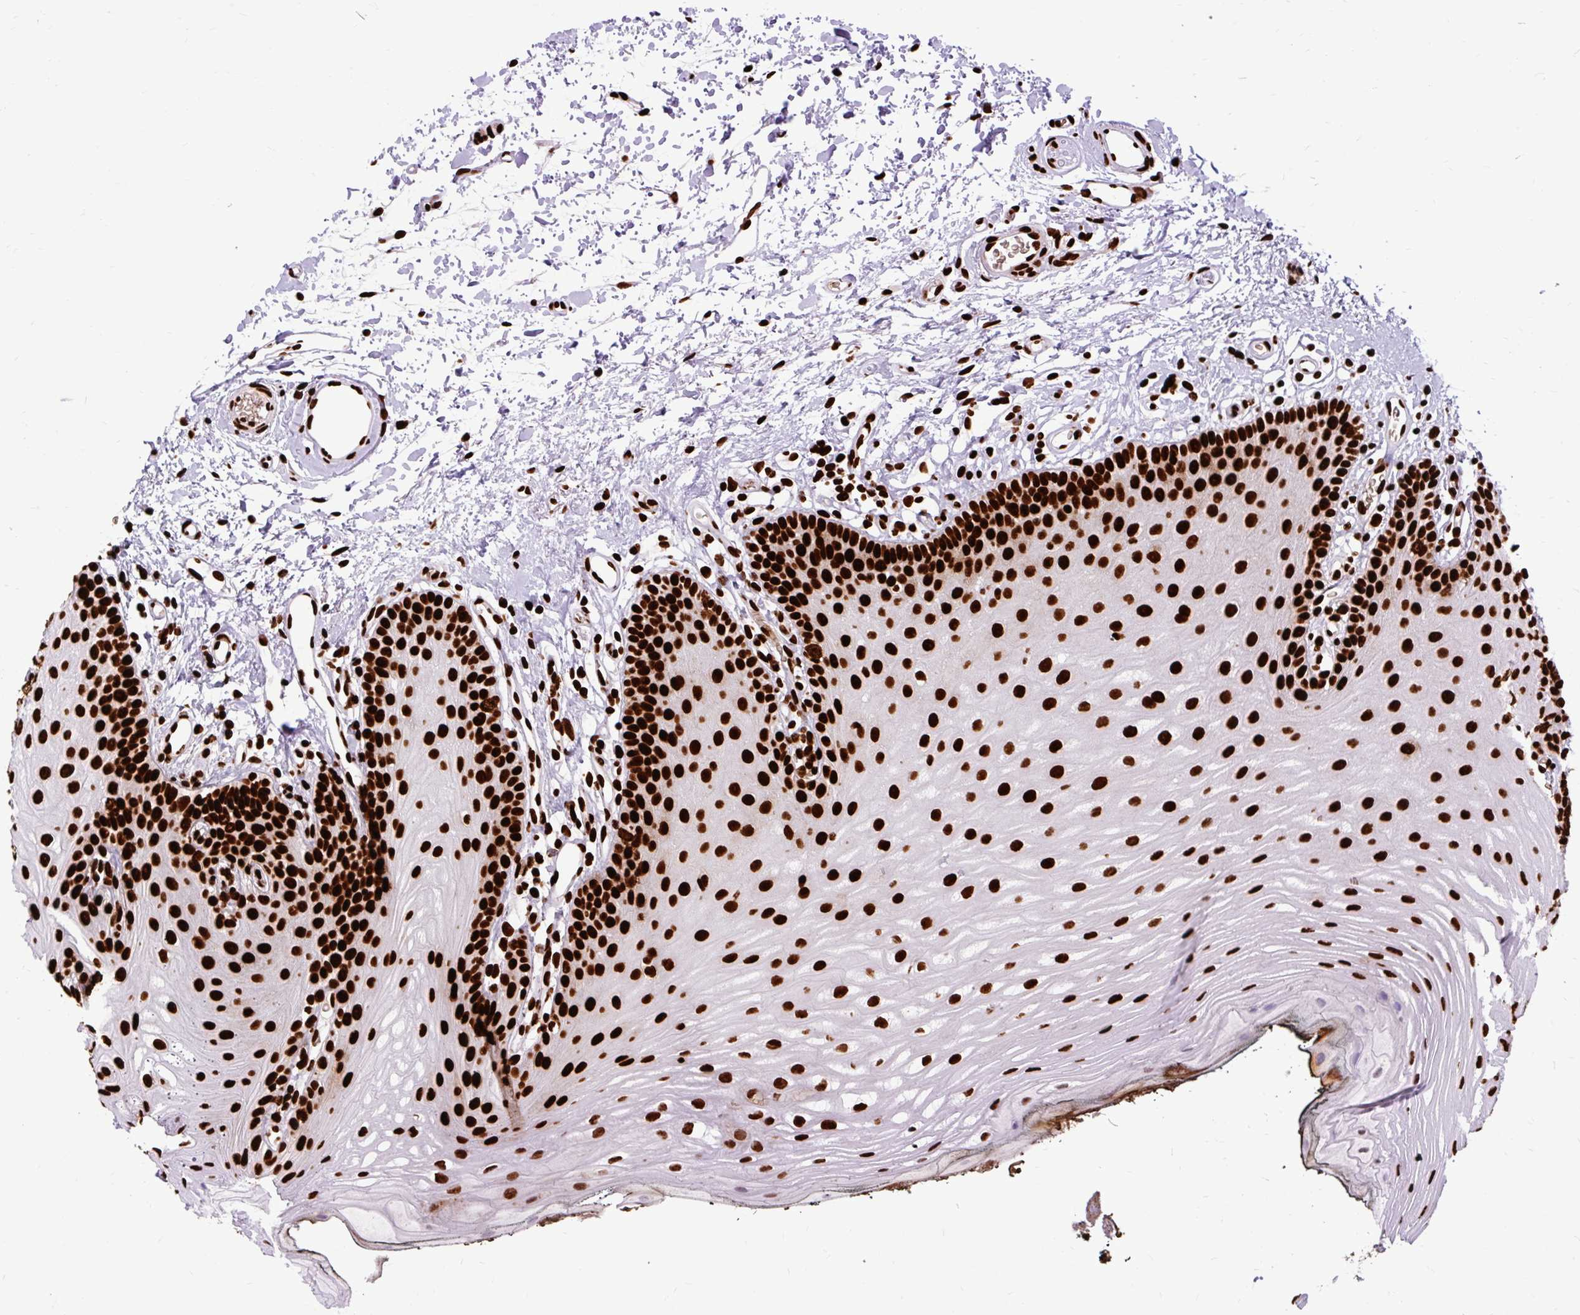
{"staining": {"intensity": "strong", "quantity": ">75%", "location": "nuclear"}, "tissue": "oral mucosa", "cell_type": "Squamous epithelial cells", "image_type": "normal", "snomed": [{"axis": "morphology", "description": "Normal tissue, NOS"}, {"axis": "morphology", "description": "Squamous cell carcinoma, NOS"}, {"axis": "topography", "description": "Oral tissue"}, {"axis": "topography", "description": "Head-Neck"}], "caption": "This is a photomicrograph of IHC staining of normal oral mucosa, which shows strong expression in the nuclear of squamous epithelial cells.", "gene": "FUS", "patient": {"sex": "female", "age": 81}}